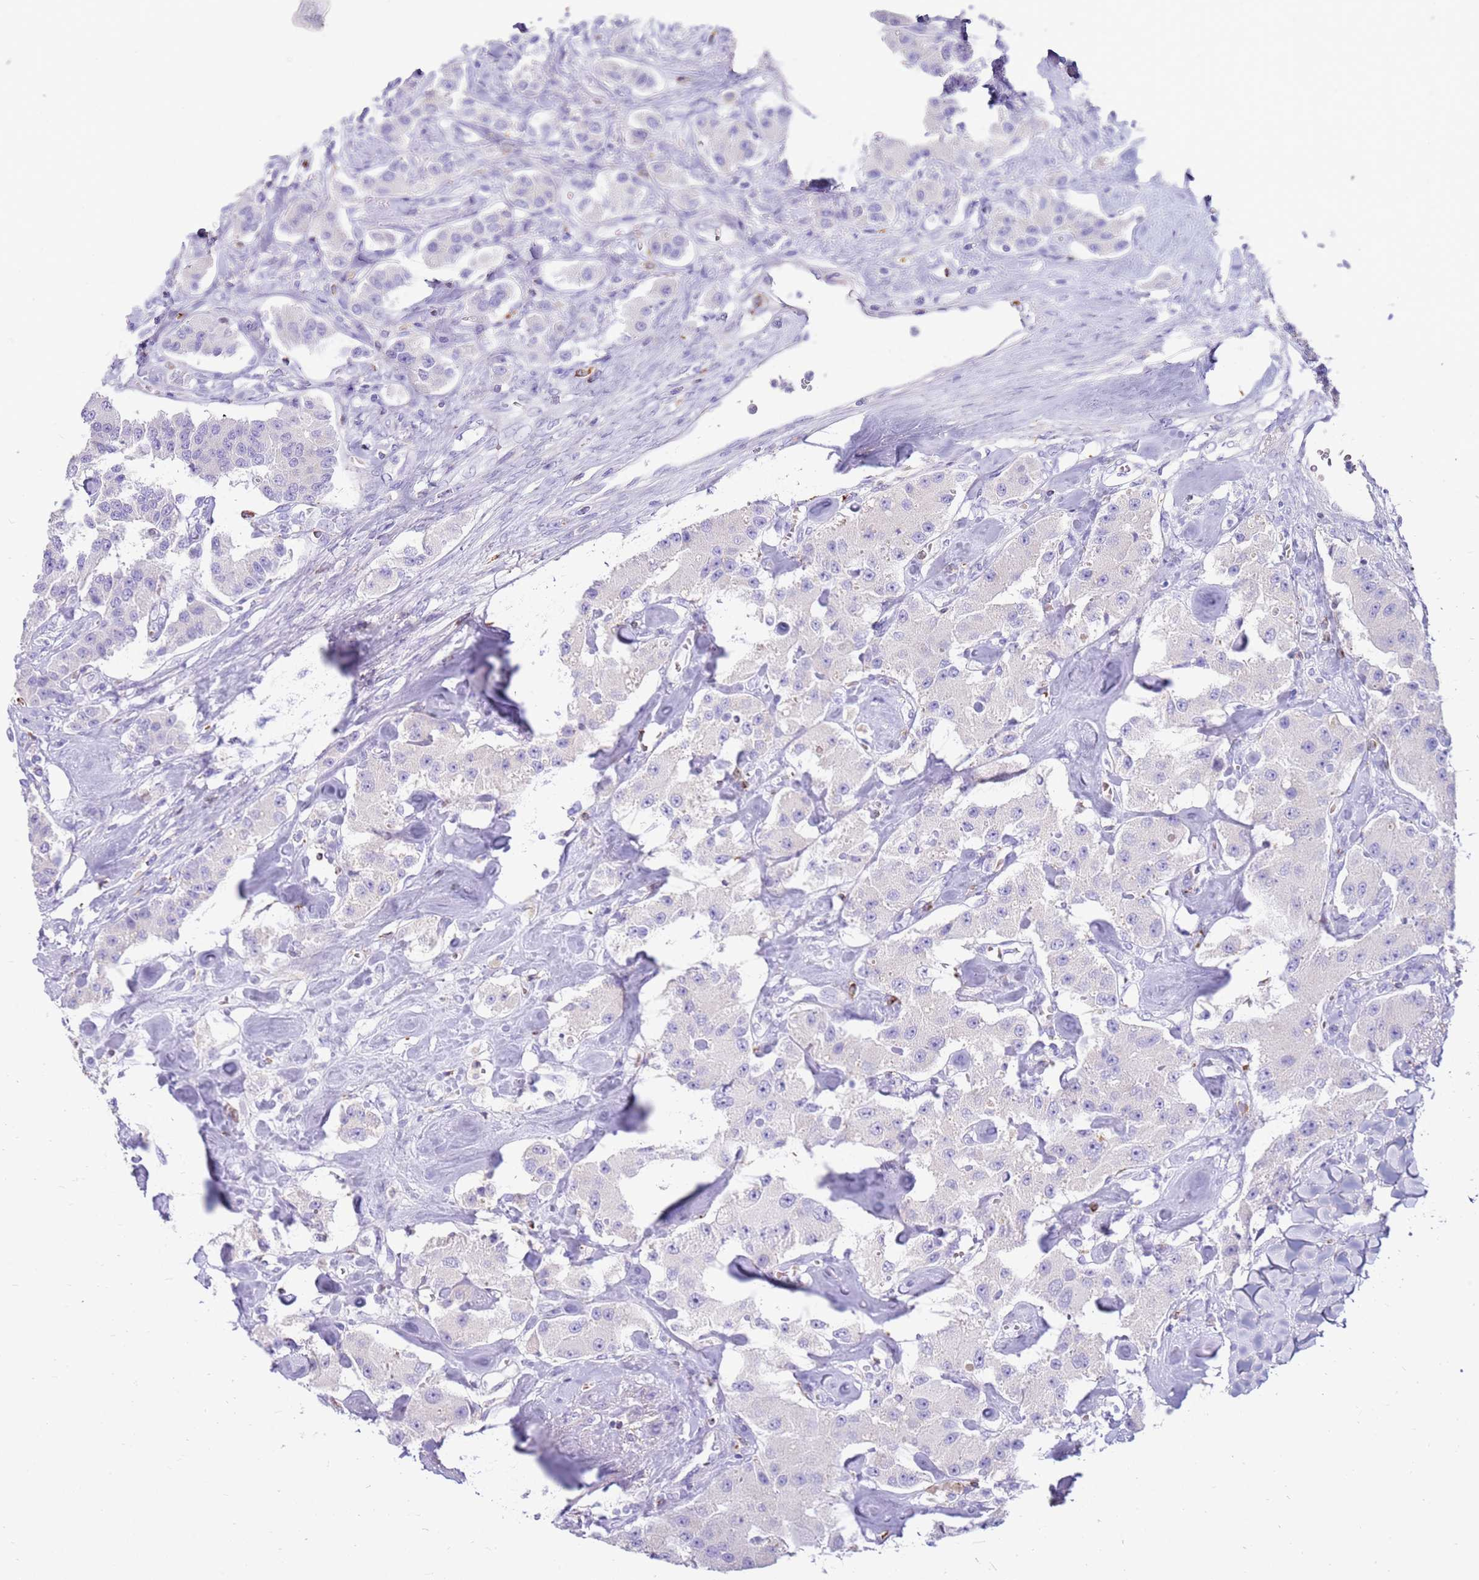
{"staining": {"intensity": "negative", "quantity": "none", "location": "none"}, "tissue": "carcinoid", "cell_type": "Tumor cells", "image_type": "cancer", "snomed": [{"axis": "morphology", "description": "Carcinoid, malignant, NOS"}, {"axis": "topography", "description": "Pancreas"}], "caption": "This is a histopathology image of immunohistochemistry staining of carcinoid, which shows no positivity in tumor cells.", "gene": "EVPLL", "patient": {"sex": "male", "age": 41}}